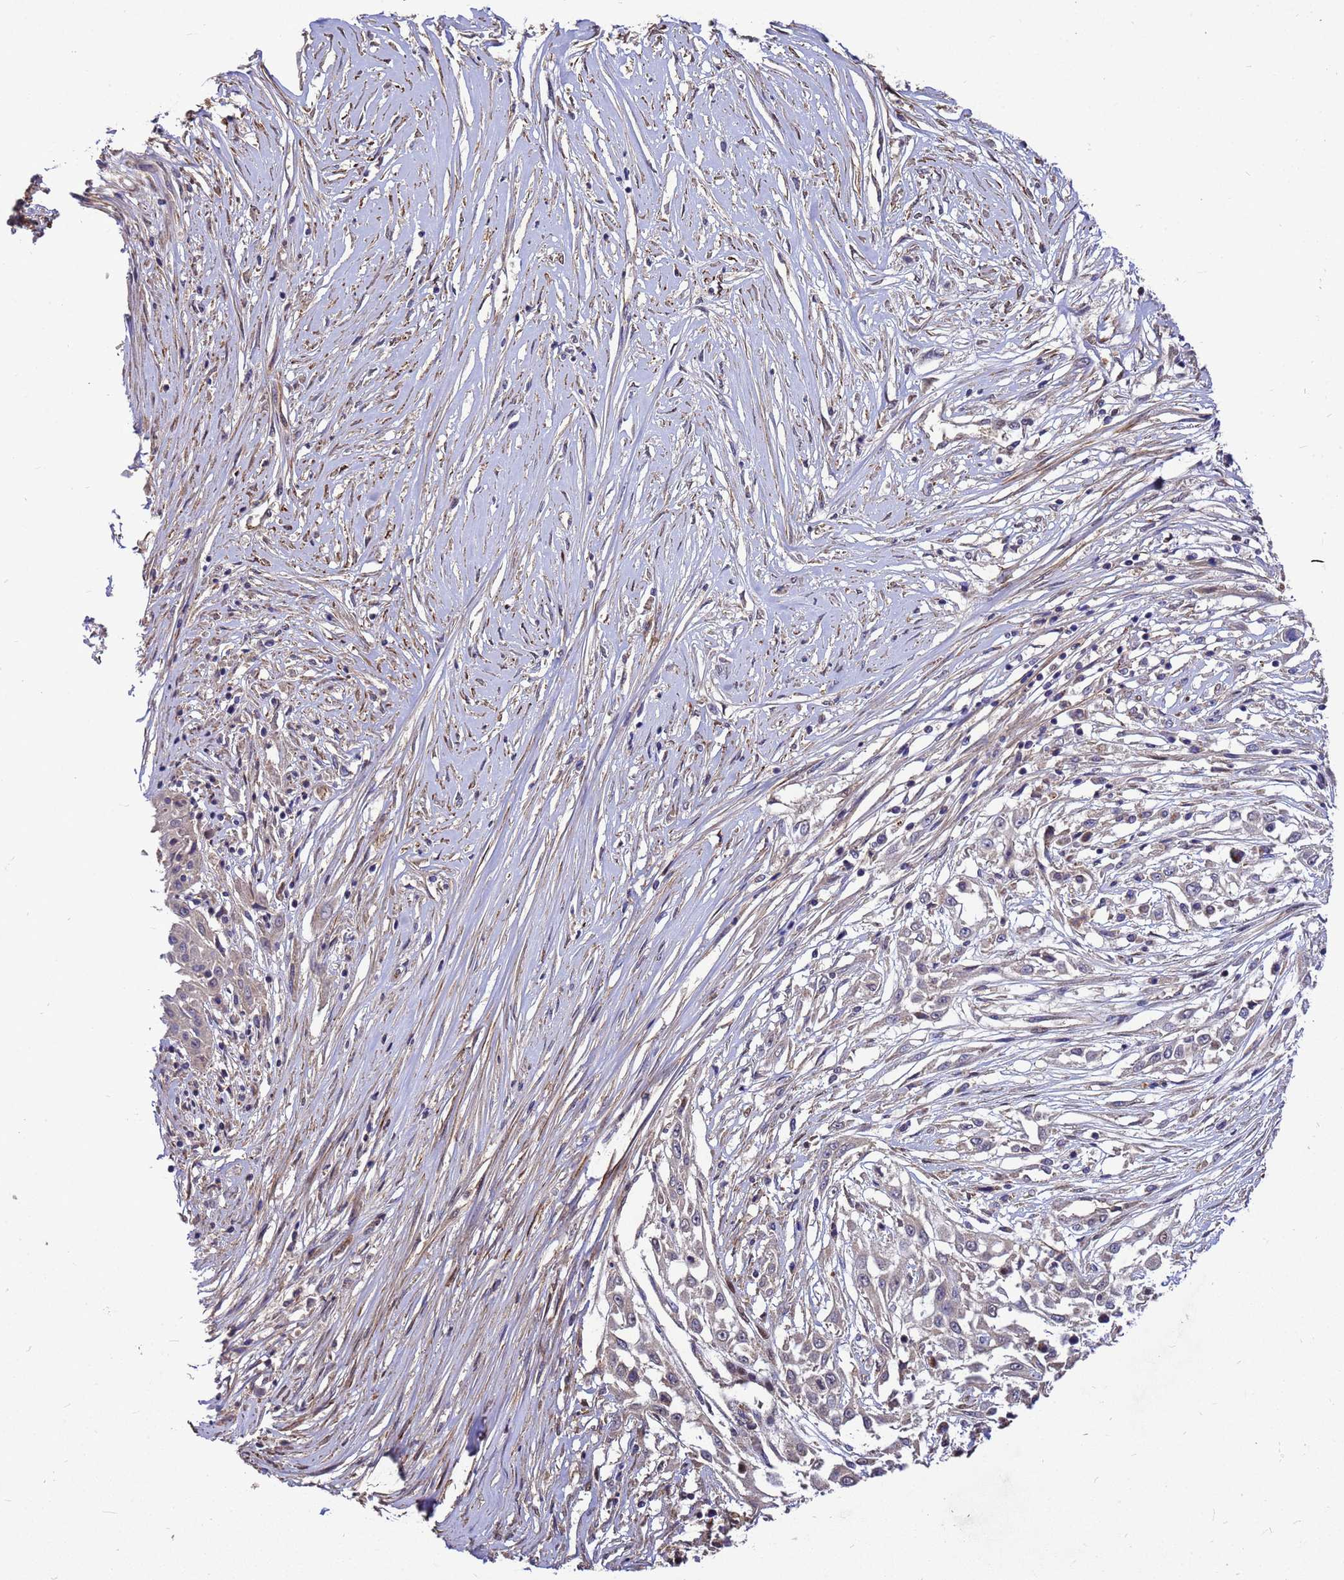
{"staining": {"intensity": "negative", "quantity": "none", "location": "none"}, "tissue": "skin cancer", "cell_type": "Tumor cells", "image_type": "cancer", "snomed": [{"axis": "morphology", "description": "Squamous cell carcinoma, NOS"}, {"axis": "morphology", "description": "Squamous cell carcinoma, metastatic, NOS"}, {"axis": "topography", "description": "Skin"}, {"axis": "topography", "description": "Lymph node"}], "caption": "This is an immunohistochemistry micrograph of skin cancer (metastatic squamous cell carcinoma). There is no expression in tumor cells.", "gene": "RSPRY1", "patient": {"sex": "male", "age": 75}}